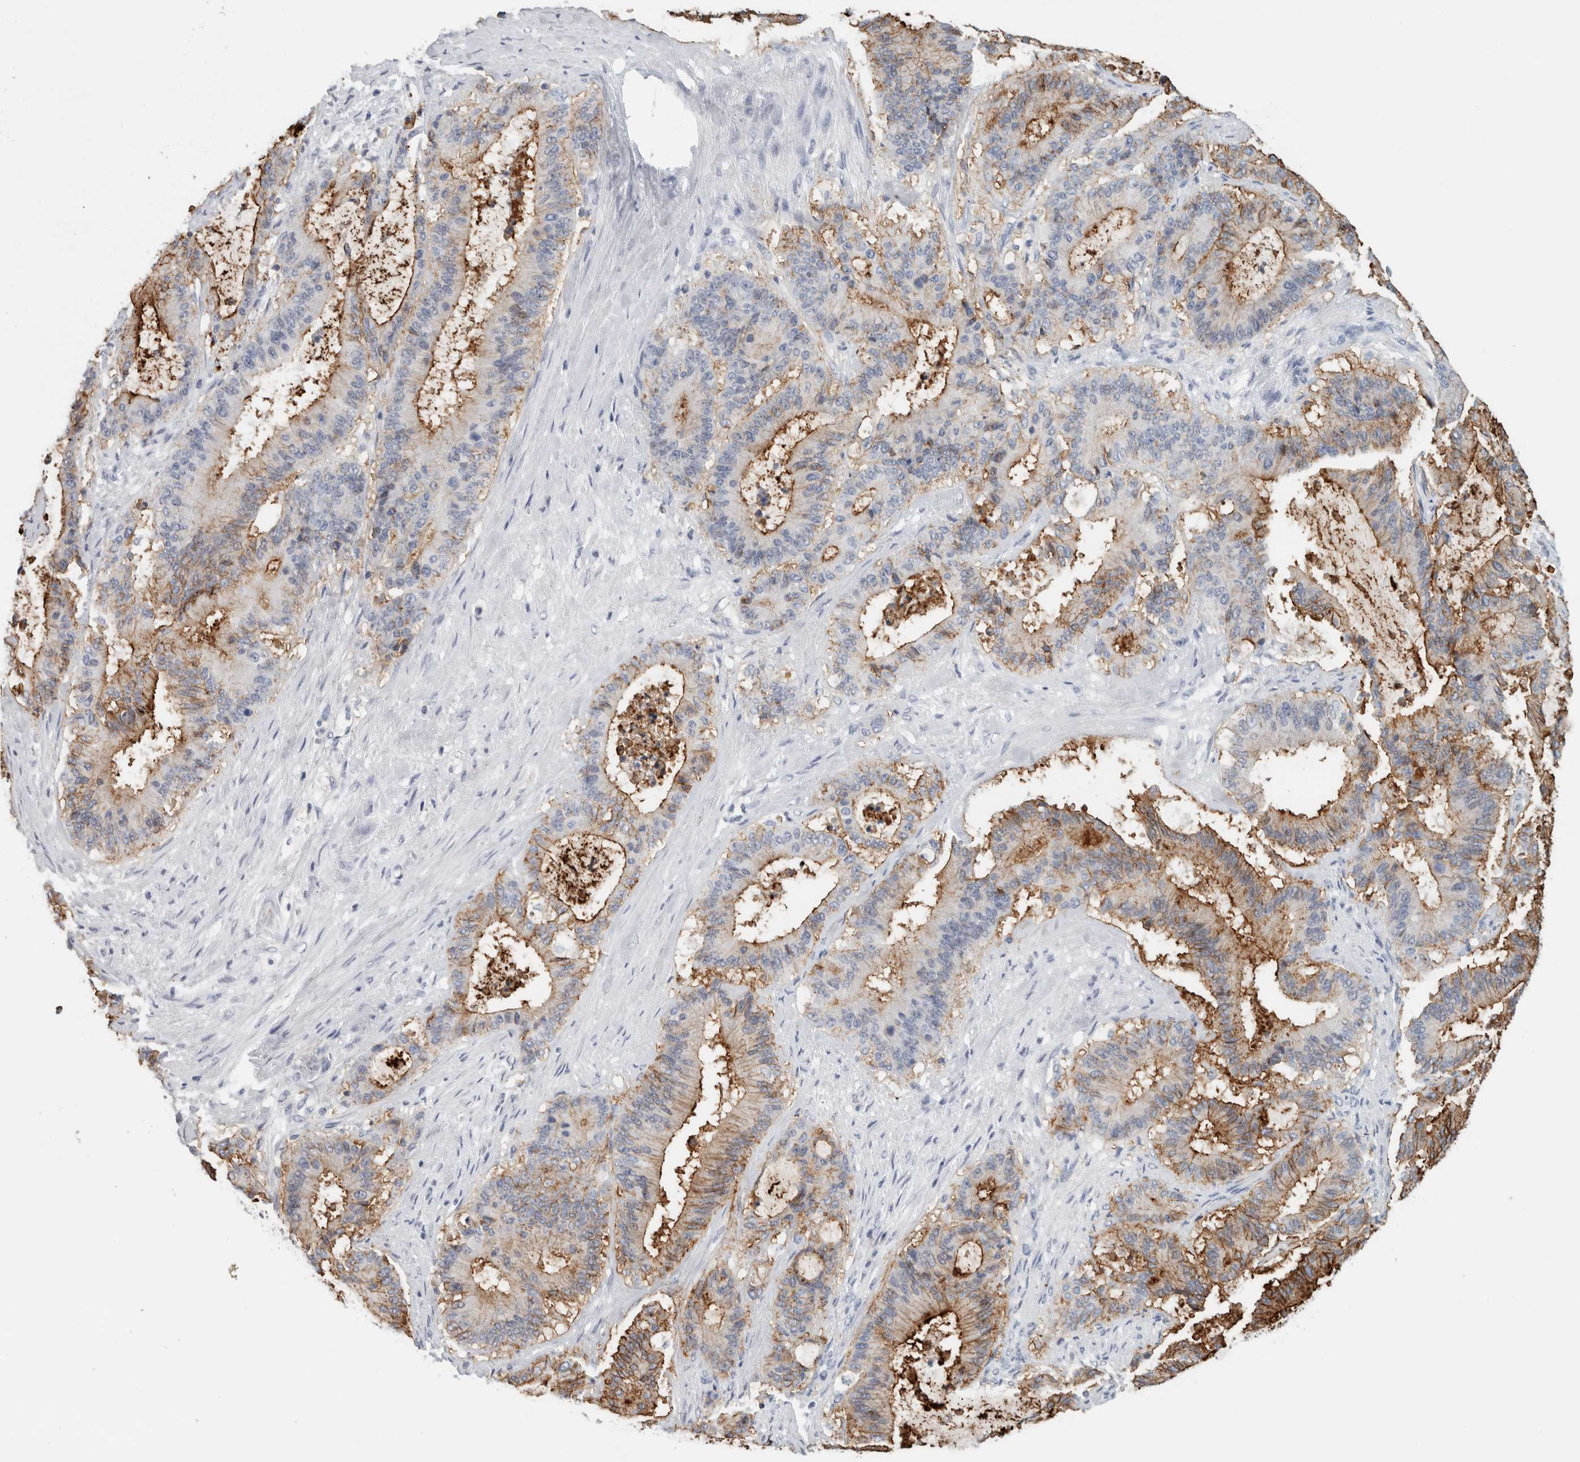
{"staining": {"intensity": "strong", "quantity": "25%-75%", "location": "cytoplasmic/membranous"}, "tissue": "liver cancer", "cell_type": "Tumor cells", "image_type": "cancer", "snomed": [{"axis": "morphology", "description": "Cholangiocarcinoma"}, {"axis": "topography", "description": "Liver"}], "caption": "Immunohistochemistry staining of cholangiocarcinoma (liver), which reveals high levels of strong cytoplasmic/membranous expression in about 25%-75% of tumor cells indicating strong cytoplasmic/membranous protein staining. The staining was performed using DAB (3,3'-diaminobenzidine) (brown) for protein detection and nuclei were counterstained in hematoxylin (blue).", "gene": "TSPAN8", "patient": {"sex": "female", "age": 73}}